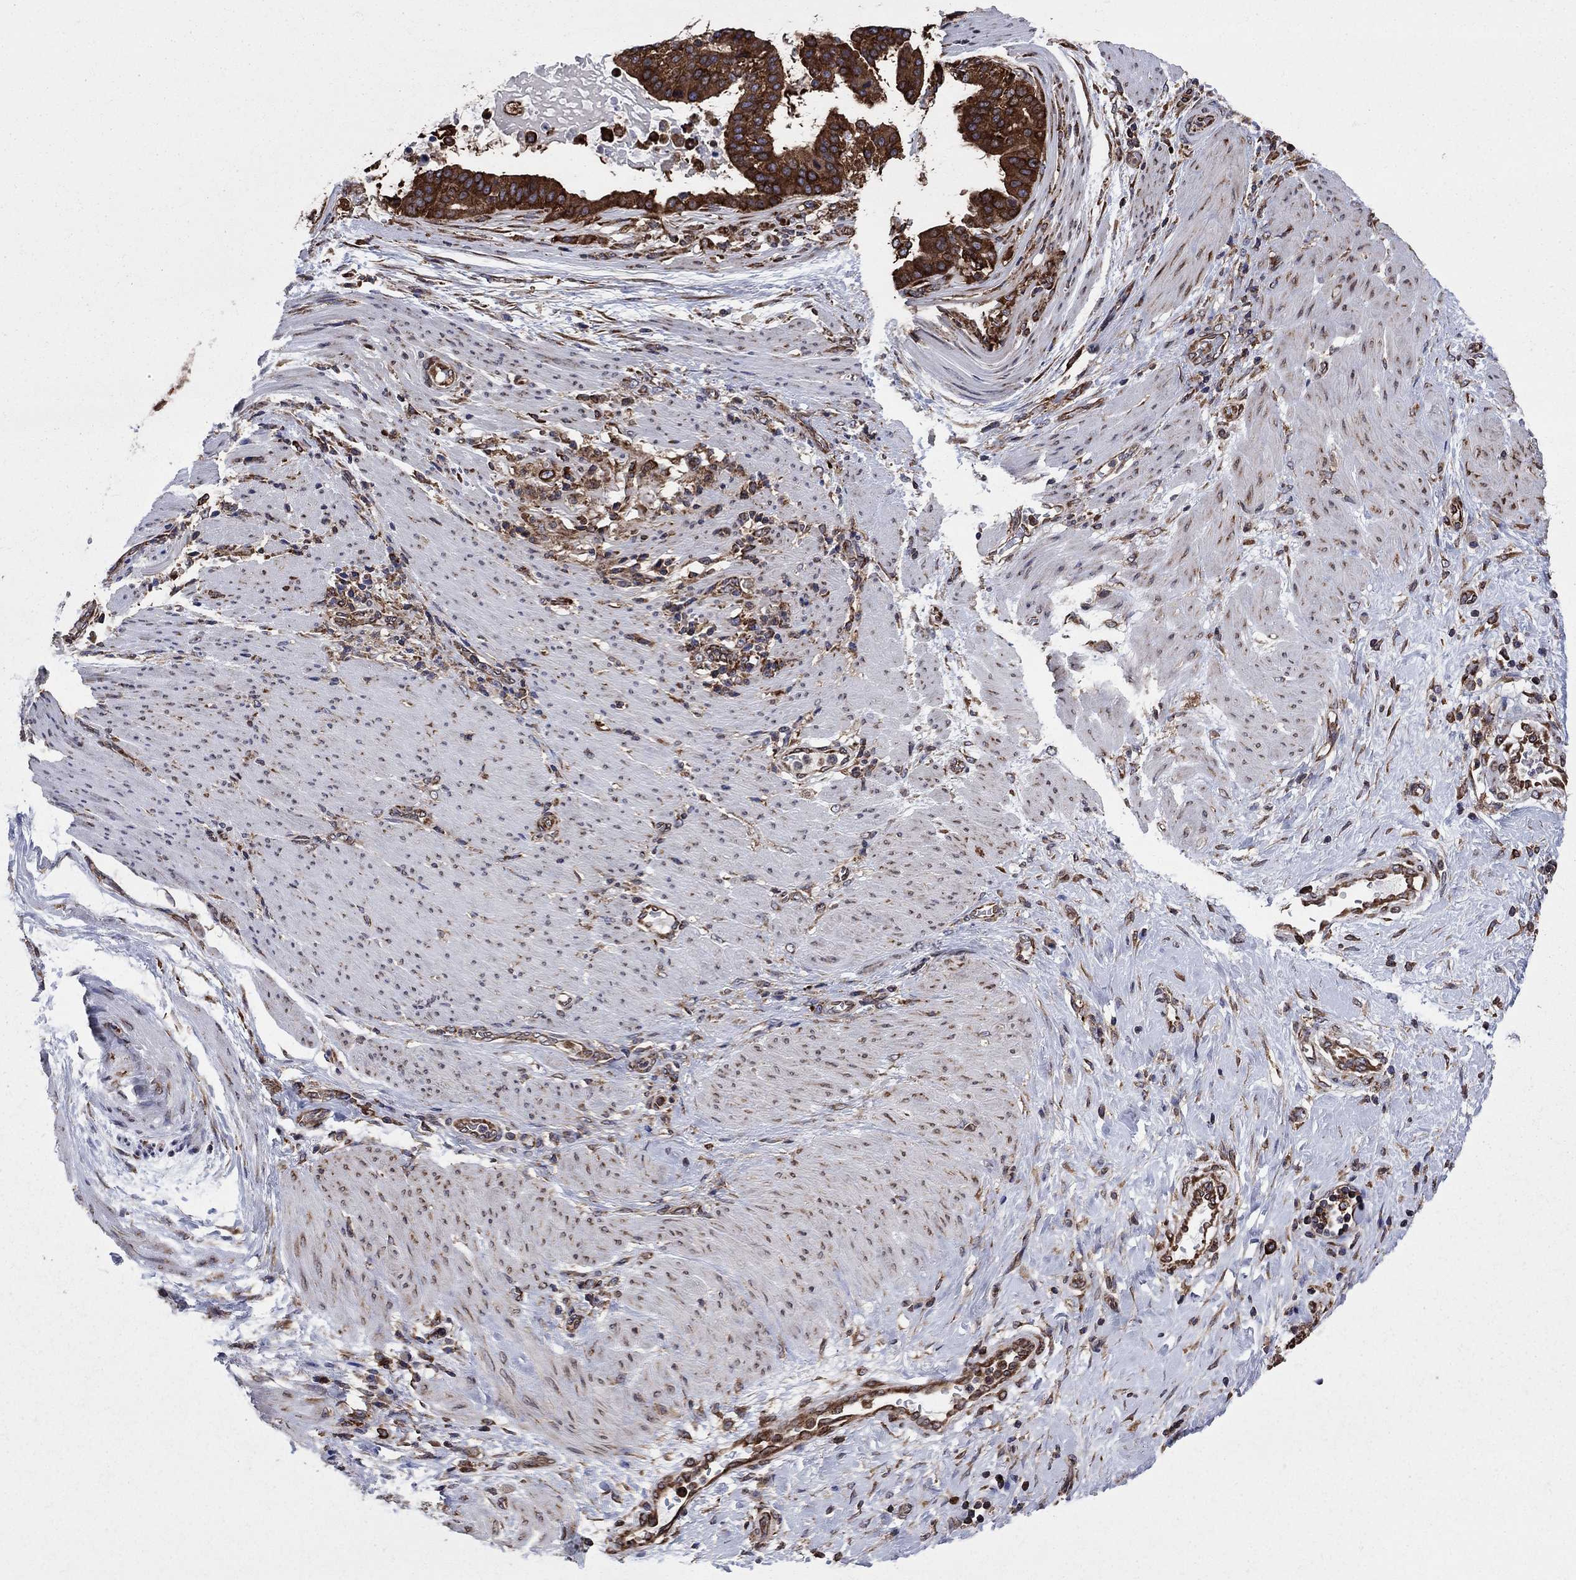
{"staining": {"intensity": "strong", "quantity": ">75%", "location": "cytoplasmic/membranous"}, "tissue": "stomach cancer", "cell_type": "Tumor cells", "image_type": "cancer", "snomed": [{"axis": "morphology", "description": "Adenocarcinoma, NOS"}, {"axis": "topography", "description": "Stomach"}], "caption": "Strong cytoplasmic/membranous expression is present in approximately >75% of tumor cells in stomach cancer. (Brightfield microscopy of DAB IHC at high magnification).", "gene": "YBX1", "patient": {"sex": "male", "age": 48}}